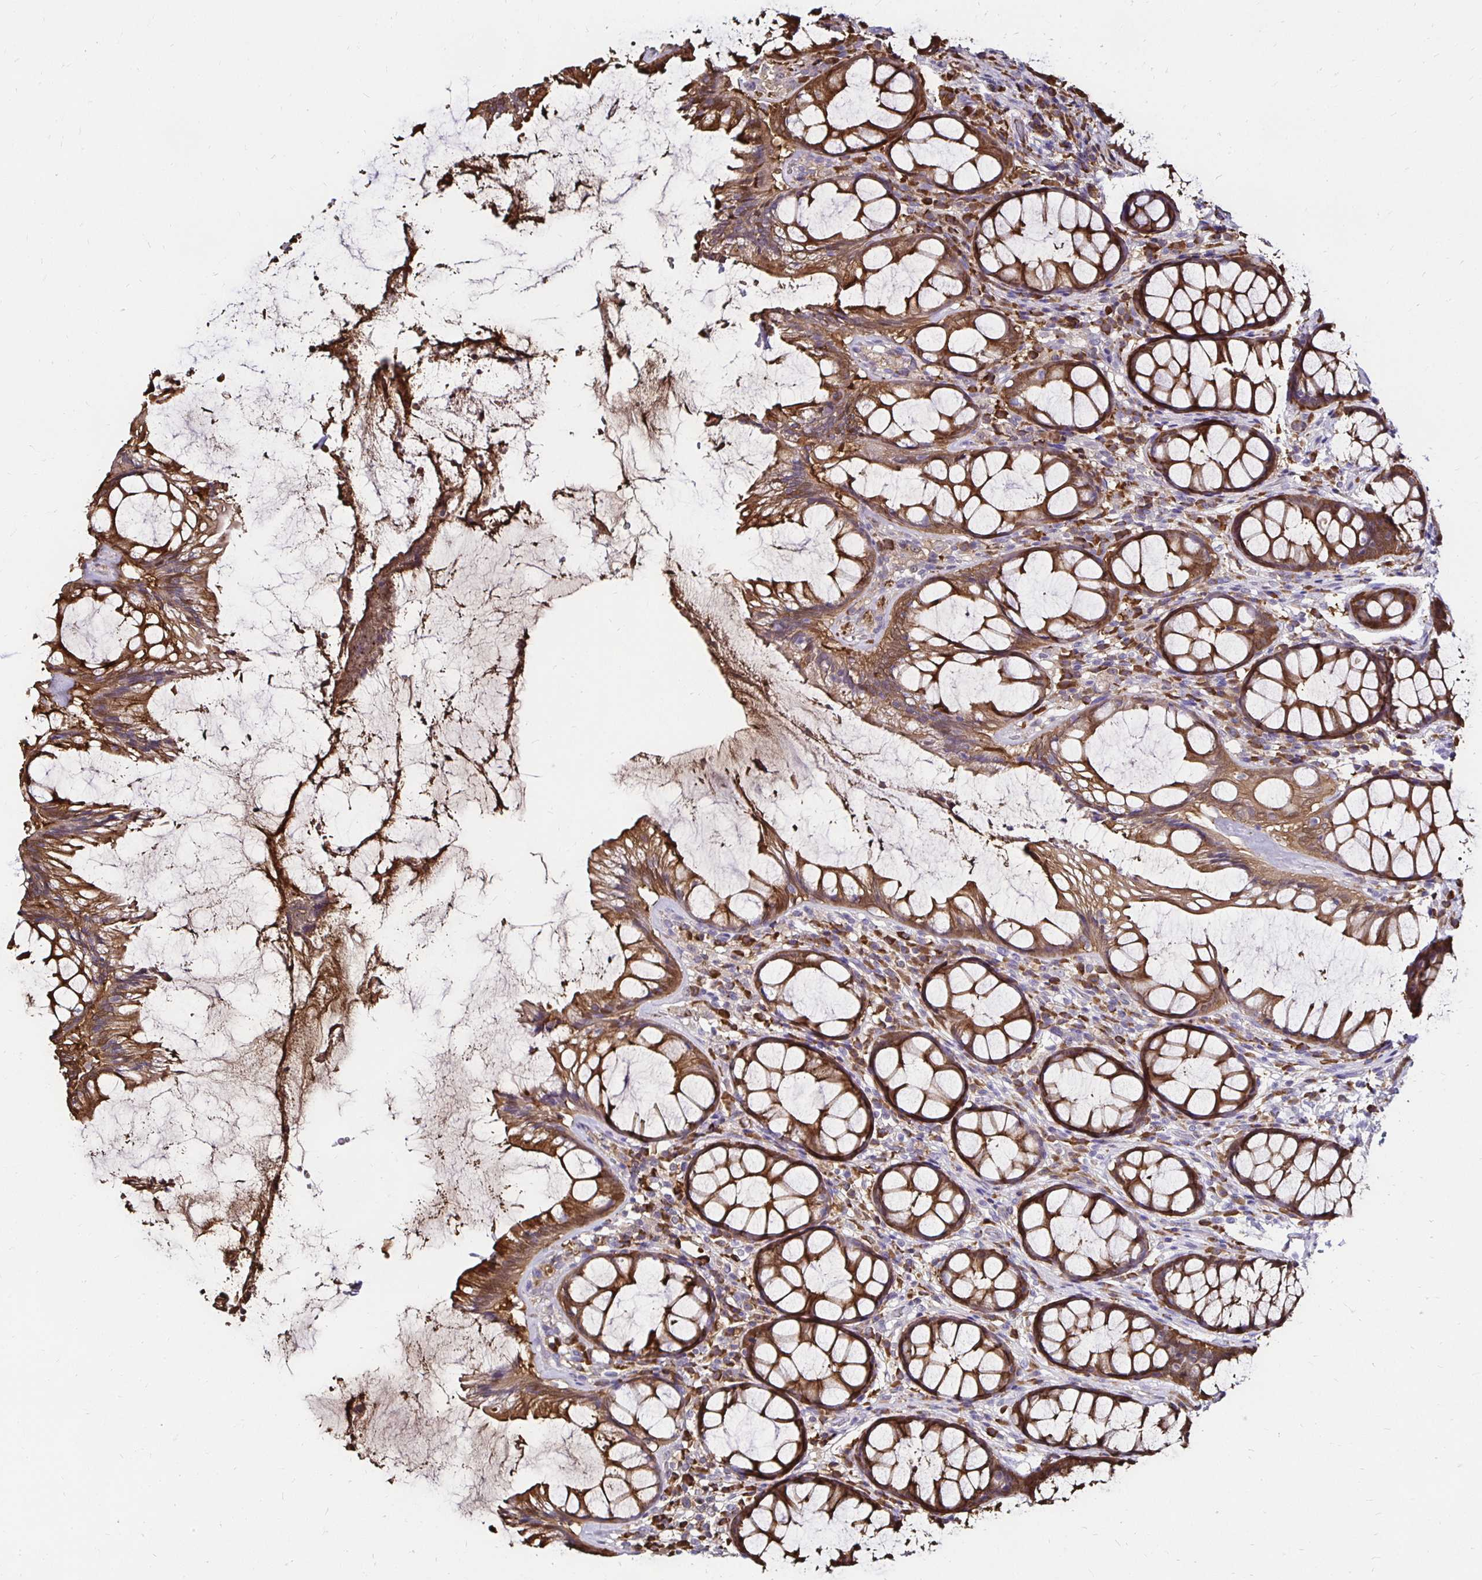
{"staining": {"intensity": "moderate", "quantity": ">75%", "location": "cytoplasmic/membranous"}, "tissue": "rectum", "cell_type": "Glandular cells", "image_type": "normal", "snomed": [{"axis": "morphology", "description": "Normal tissue, NOS"}, {"axis": "topography", "description": "Rectum"}], "caption": "Immunohistochemical staining of unremarkable human rectum reveals moderate cytoplasmic/membranous protein staining in about >75% of glandular cells.", "gene": "TXN", "patient": {"sex": "male", "age": 72}}